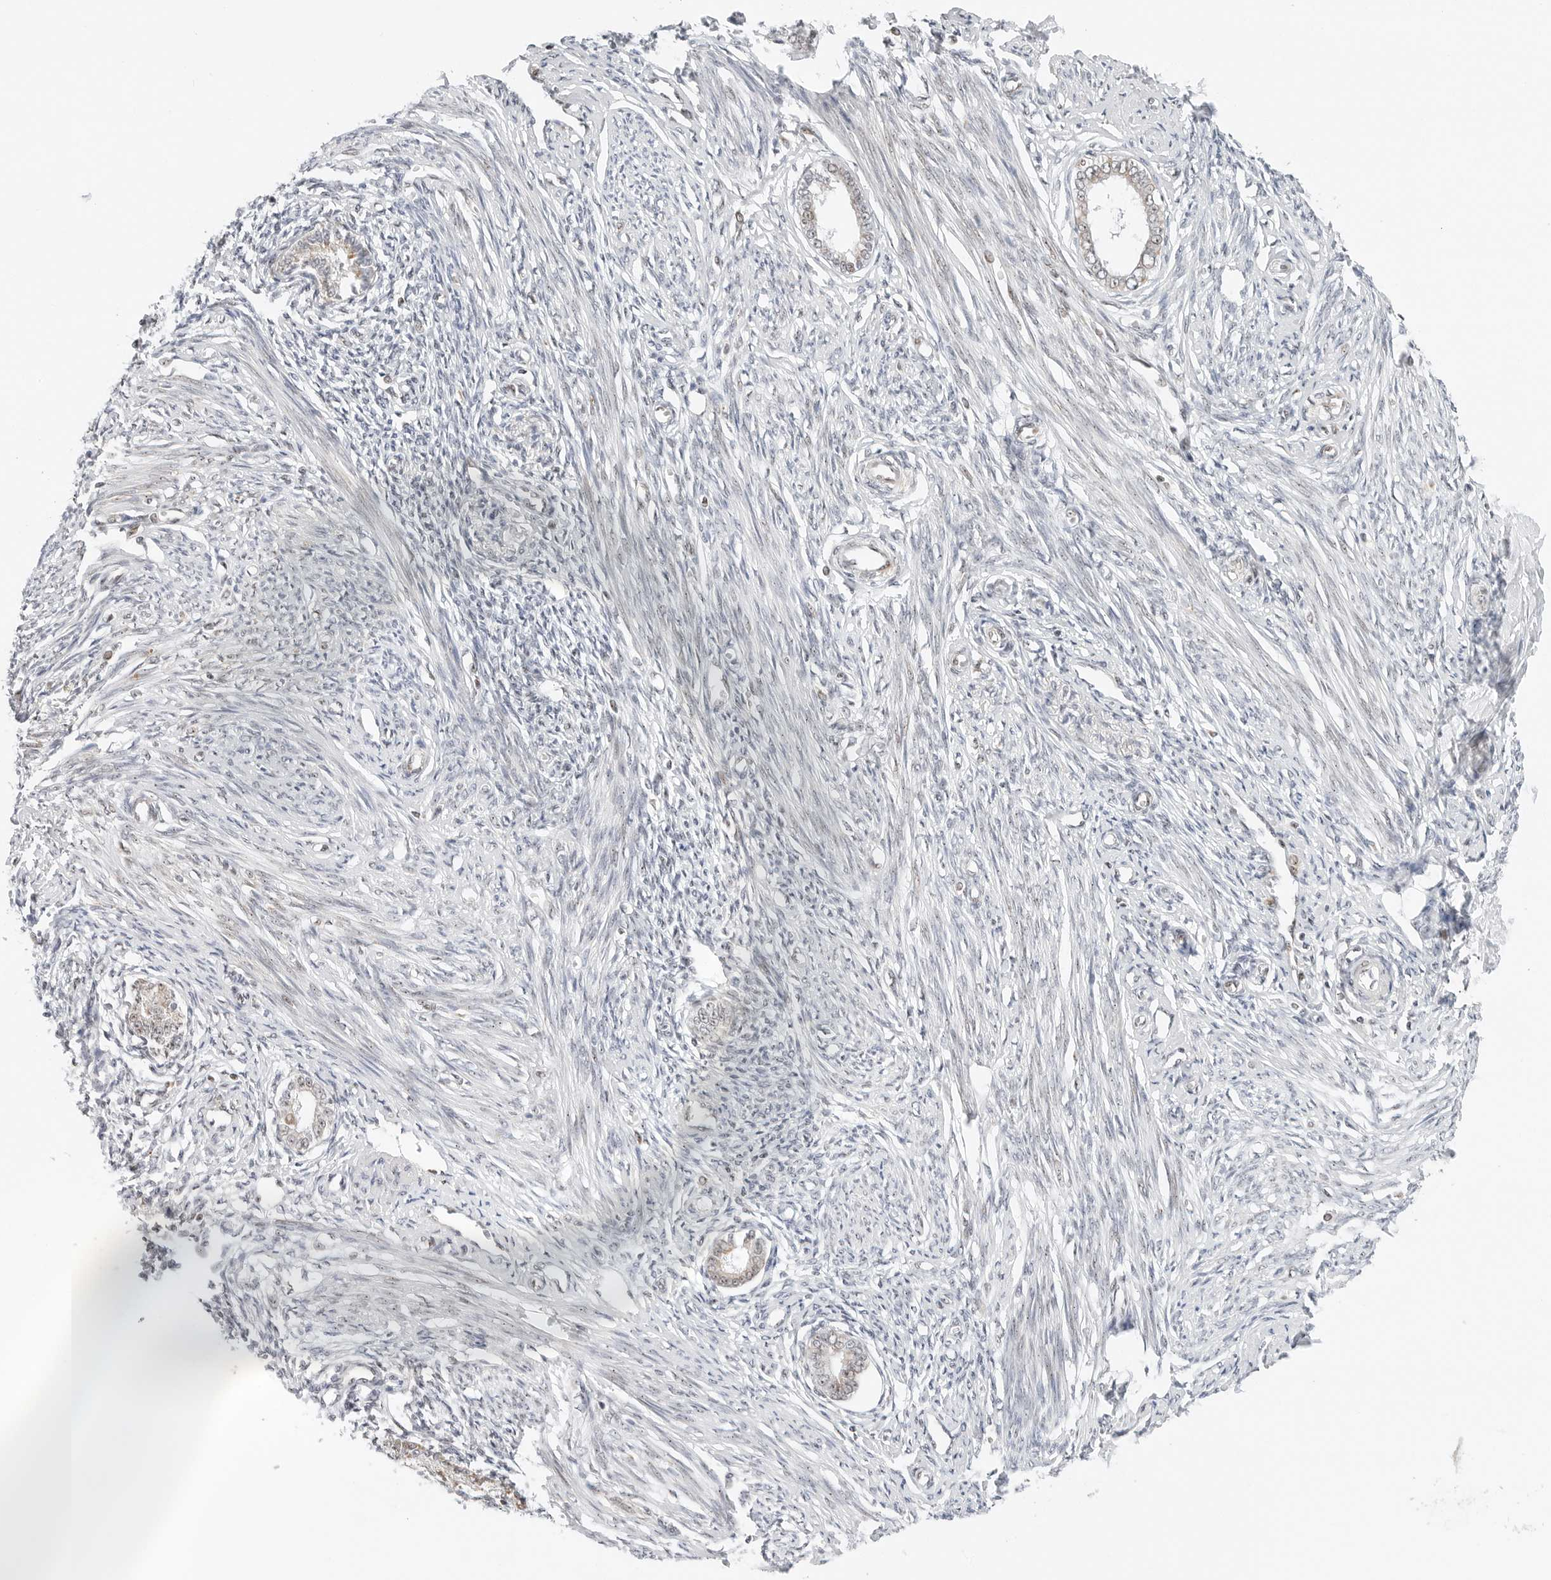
{"staining": {"intensity": "negative", "quantity": "none", "location": "none"}, "tissue": "endometrium", "cell_type": "Cells in endometrial stroma", "image_type": "normal", "snomed": [{"axis": "morphology", "description": "Normal tissue, NOS"}, {"axis": "topography", "description": "Endometrium"}], "caption": "Cells in endometrial stroma show no significant expression in benign endometrium. (DAB (3,3'-diaminobenzidine) IHC visualized using brightfield microscopy, high magnification).", "gene": "RIMKLA", "patient": {"sex": "female", "age": 56}}